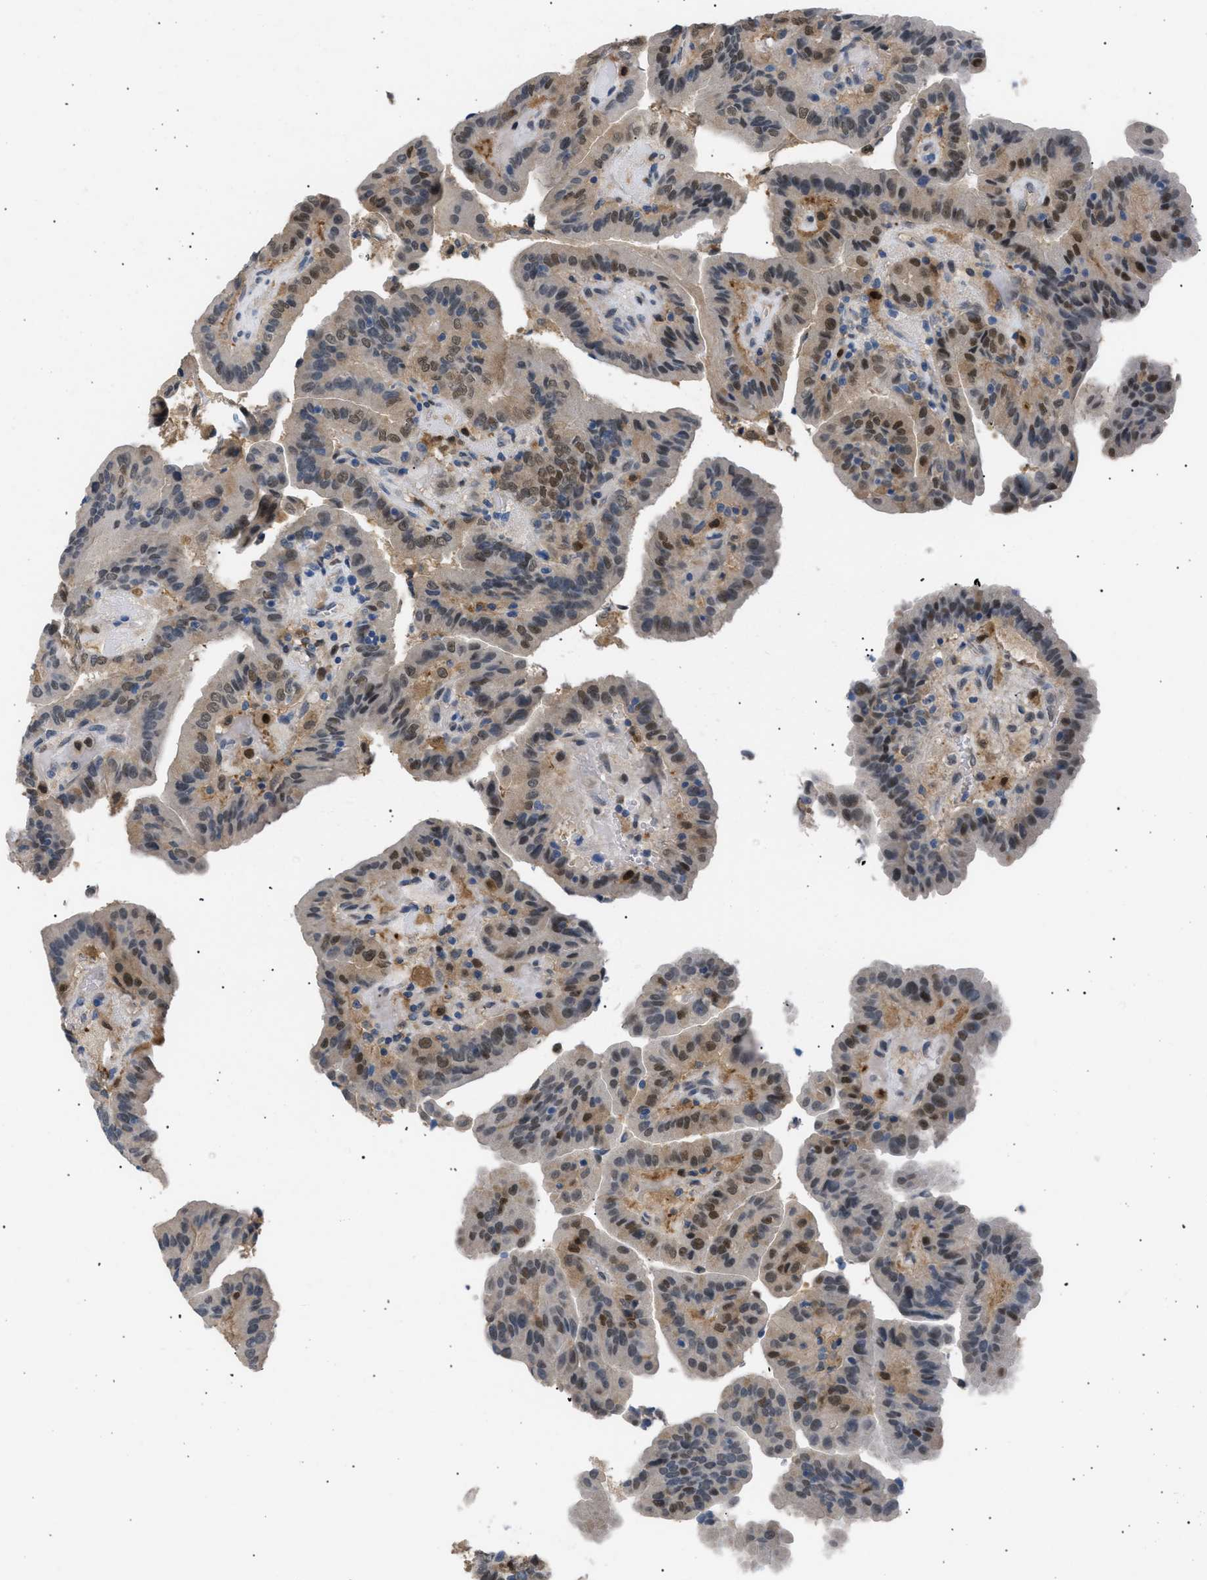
{"staining": {"intensity": "weak", "quantity": ">75%", "location": "cytoplasmic/membranous,nuclear"}, "tissue": "thyroid cancer", "cell_type": "Tumor cells", "image_type": "cancer", "snomed": [{"axis": "morphology", "description": "Papillary adenocarcinoma, NOS"}, {"axis": "topography", "description": "Thyroid gland"}], "caption": "Human papillary adenocarcinoma (thyroid) stained for a protein (brown) reveals weak cytoplasmic/membranous and nuclear positive expression in about >75% of tumor cells.", "gene": "AKR1A1", "patient": {"sex": "male", "age": 33}}